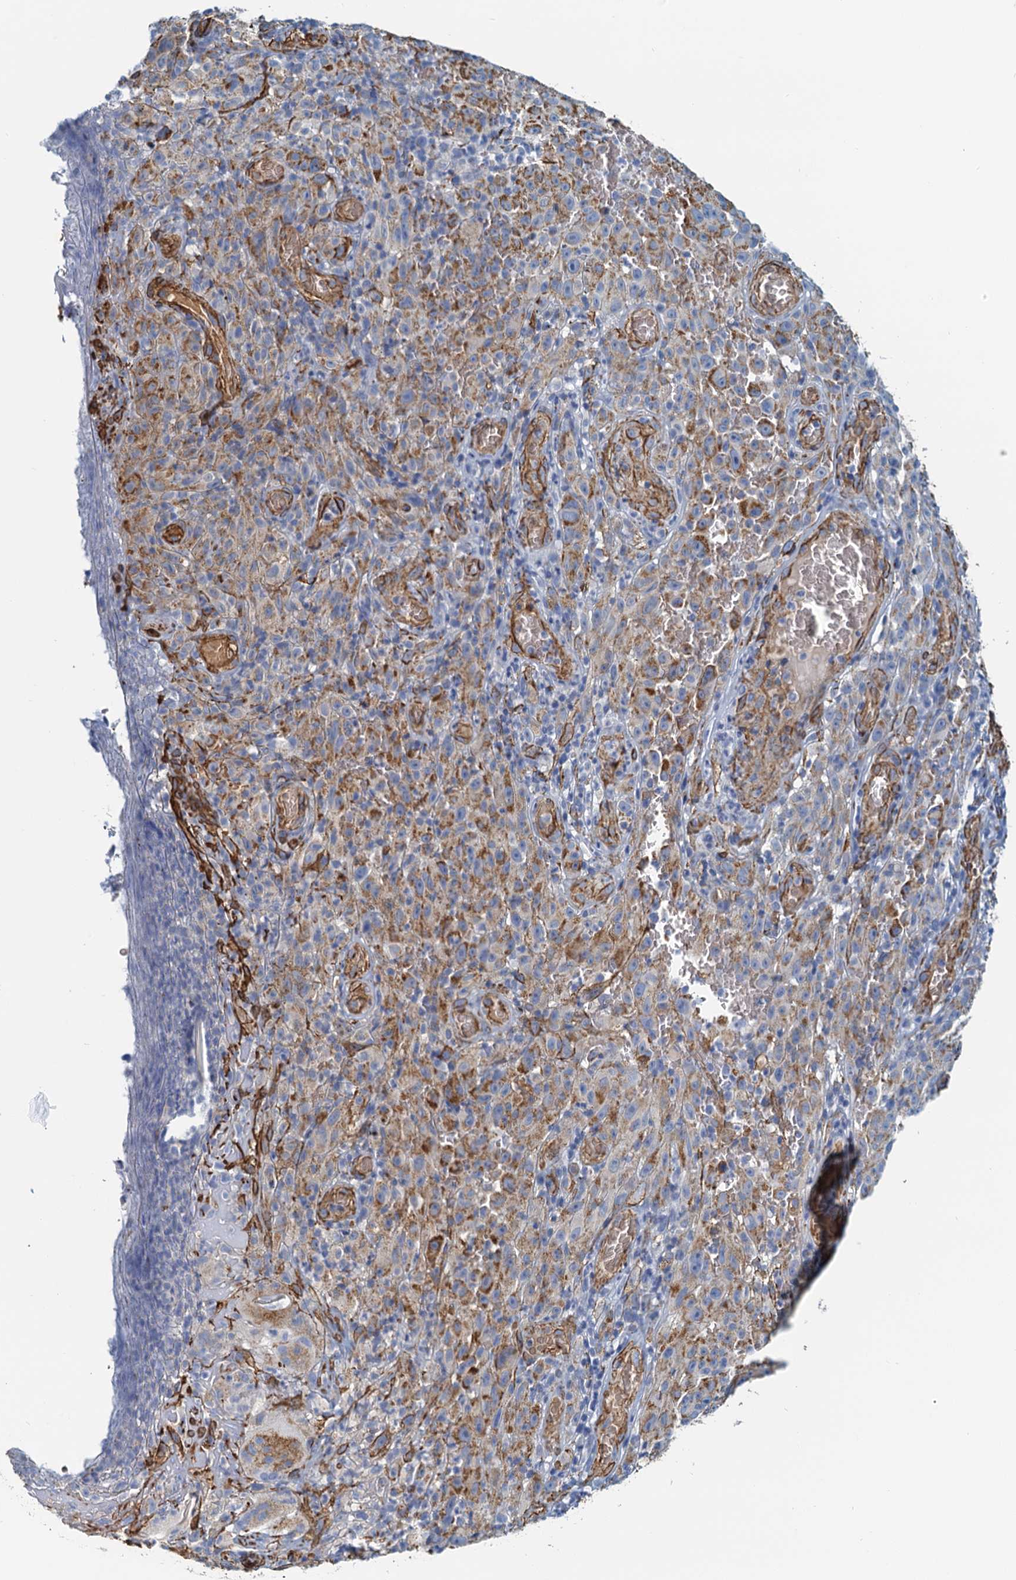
{"staining": {"intensity": "moderate", "quantity": ">75%", "location": "cytoplasmic/membranous"}, "tissue": "melanoma", "cell_type": "Tumor cells", "image_type": "cancer", "snomed": [{"axis": "morphology", "description": "Malignant melanoma, NOS"}, {"axis": "topography", "description": "Skin"}], "caption": "Moderate cytoplasmic/membranous positivity for a protein is present in about >75% of tumor cells of malignant melanoma using immunohistochemistry.", "gene": "DGKG", "patient": {"sex": "female", "age": 82}}